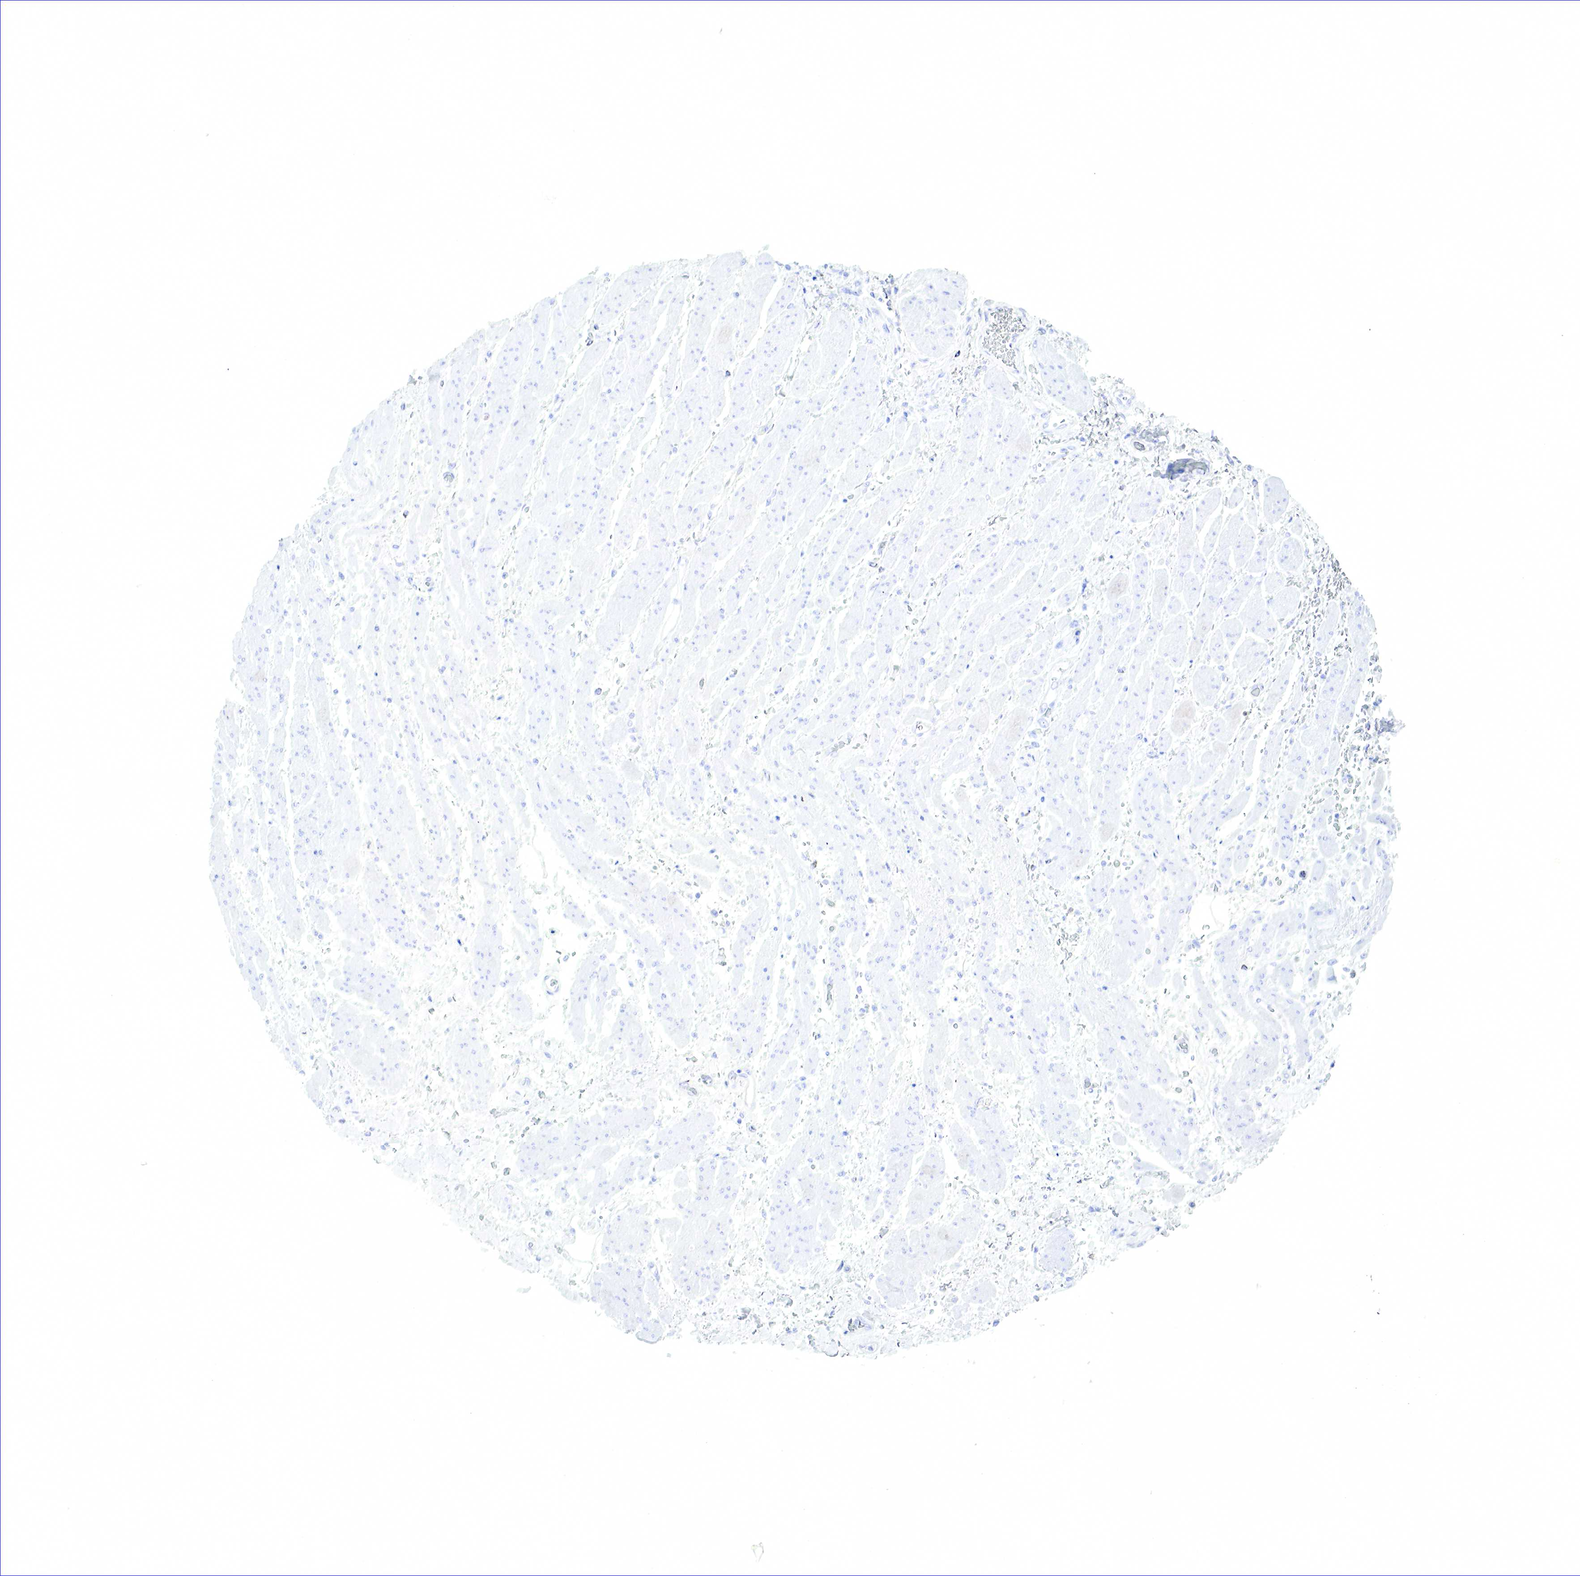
{"staining": {"intensity": "negative", "quantity": "none", "location": "none"}, "tissue": "stomach cancer", "cell_type": "Tumor cells", "image_type": "cancer", "snomed": [{"axis": "morphology", "description": "Adenocarcinoma, NOS"}, {"axis": "topography", "description": "Pancreas"}, {"axis": "topography", "description": "Stomach, upper"}], "caption": "Stomach cancer (adenocarcinoma) was stained to show a protein in brown. There is no significant expression in tumor cells. (DAB immunohistochemistry visualized using brightfield microscopy, high magnification).", "gene": "TNFRSF8", "patient": {"sex": "male", "age": 77}}